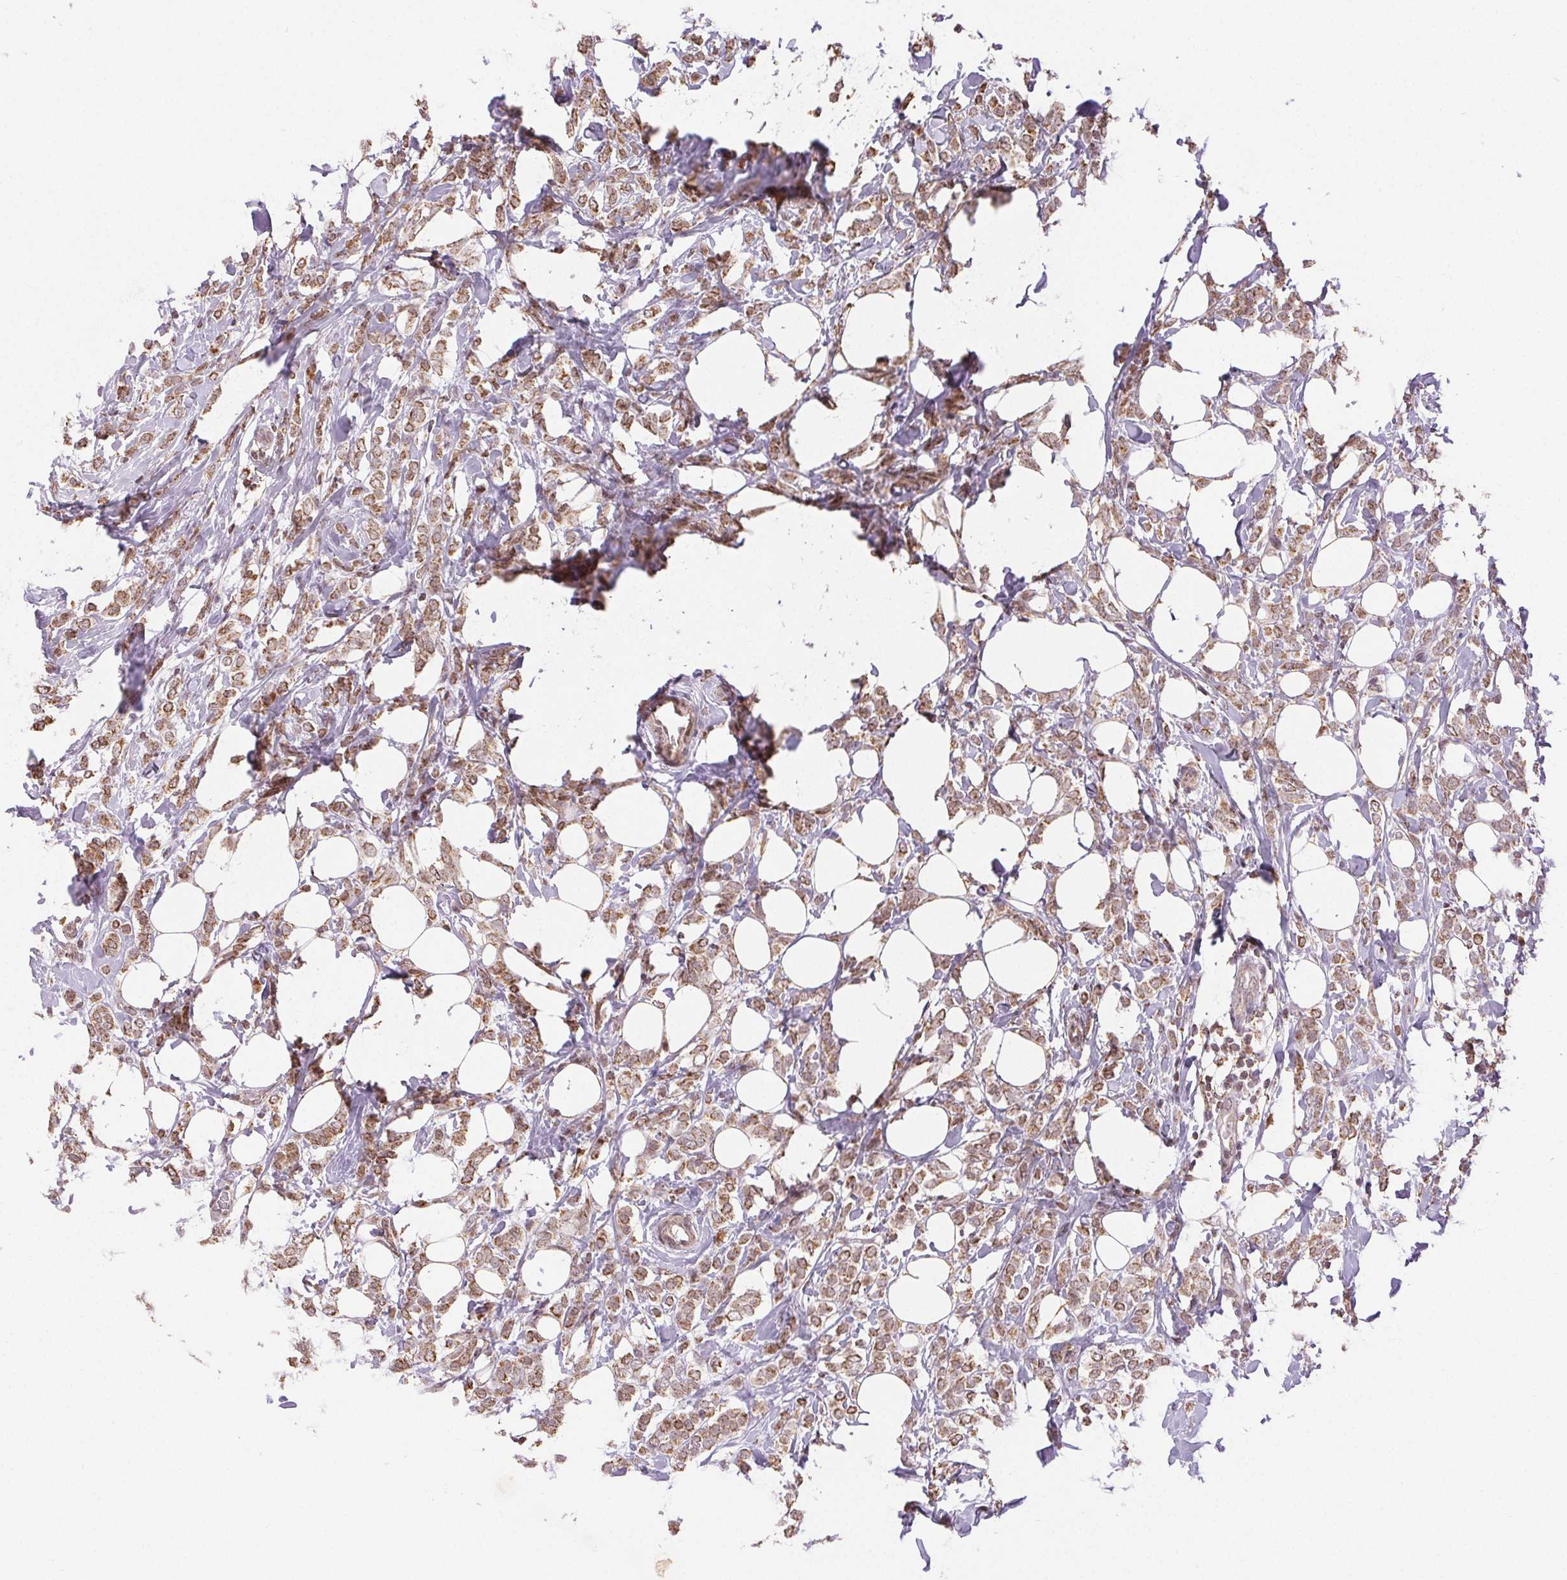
{"staining": {"intensity": "moderate", "quantity": ">75%", "location": "cytoplasmic/membranous"}, "tissue": "breast cancer", "cell_type": "Tumor cells", "image_type": "cancer", "snomed": [{"axis": "morphology", "description": "Lobular carcinoma"}, {"axis": "topography", "description": "Breast"}], "caption": "Breast cancer stained with a brown dye displays moderate cytoplasmic/membranous positive staining in about >75% of tumor cells.", "gene": "PIWIL4", "patient": {"sex": "female", "age": 49}}